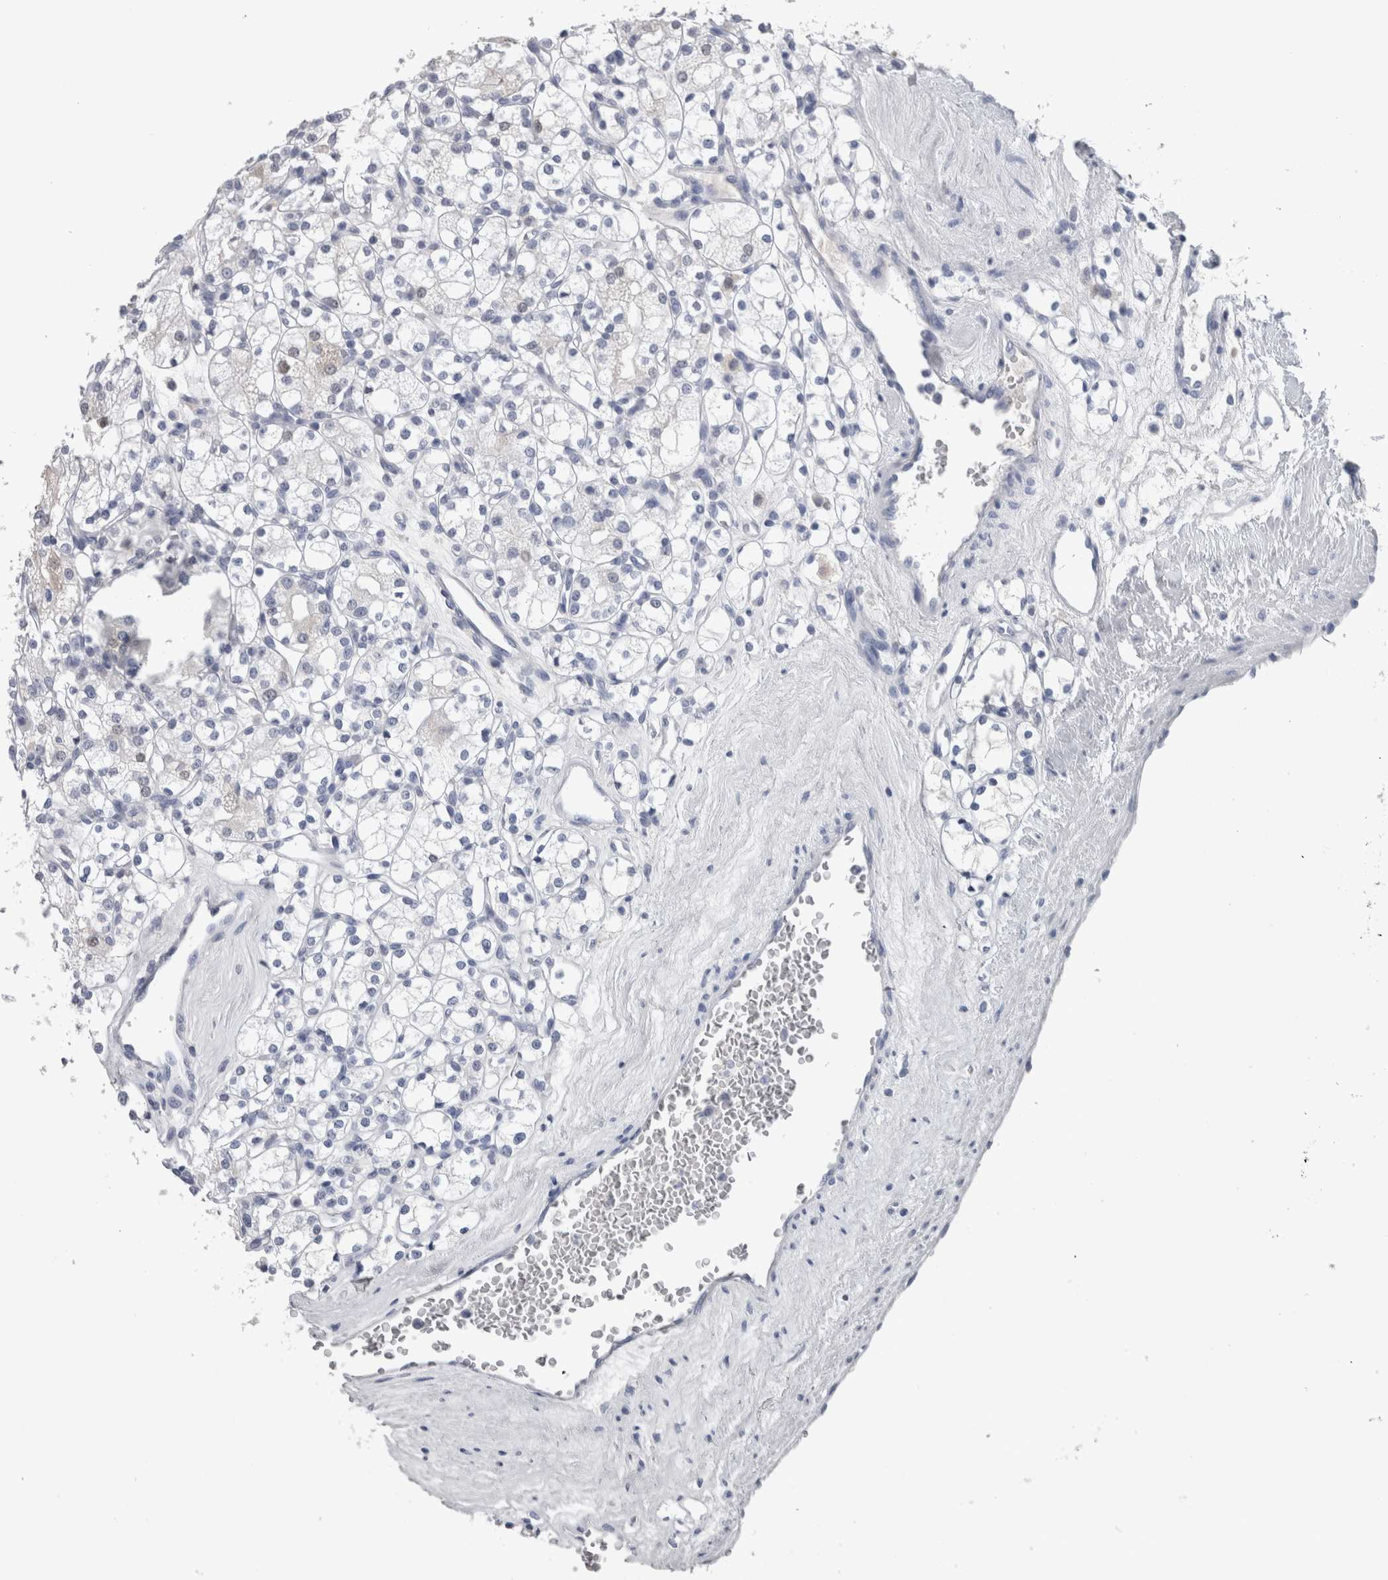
{"staining": {"intensity": "negative", "quantity": "none", "location": "none"}, "tissue": "renal cancer", "cell_type": "Tumor cells", "image_type": "cancer", "snomed": [{"axis": "morphology", "description": "Adenocarcinoma, NOS"}, {"axis": "topography", "description": "Kidney"}], "caption": "There is no significant positivity in tumor cells of renal cancer (adenocarcinoma).", "gene": "CA8", "patient": {"sex": "male", "age": 77}}